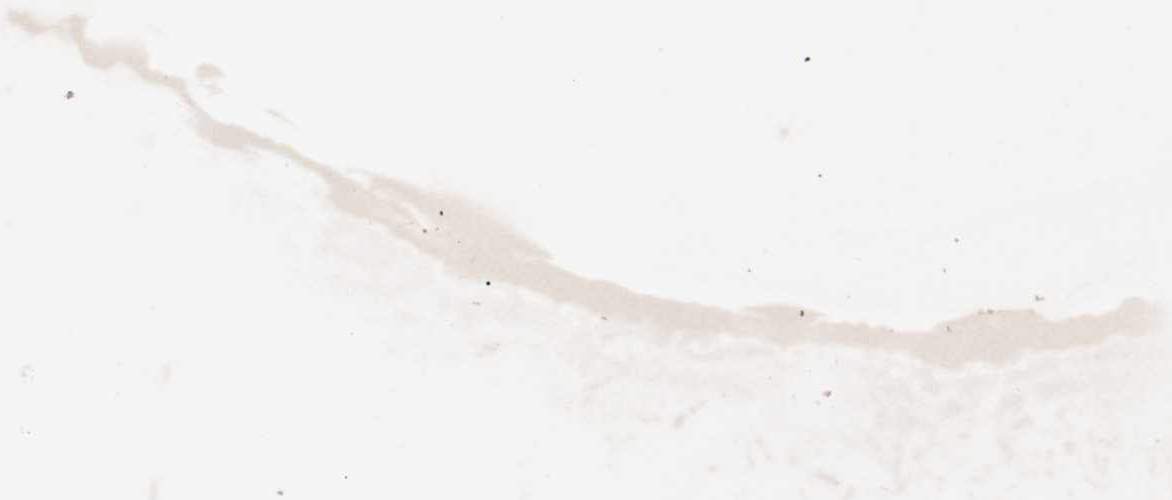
{"staining": {"intensity": "strong", "quantity": ">75%", "location": "nuclear"}, "tissue": "renal cancer", "cell_type": "Tumor cells", "image_type": "cancer", "snomed": [{"axis": "morphology", "description": "Normal tissue, NOS"}, {"axis": "morphology", "description": "Adenocarcinoma, NOS"}, {"axis": "topography", "description": "Kidney"}], "caption": "DAB immunohistochemical staining of renal cancer demonstrates strong nuclear protein positivity in about >75% of tumor cells.", "gene": "HEXIM1", "patient": {"sex": "female", "age": 72}}